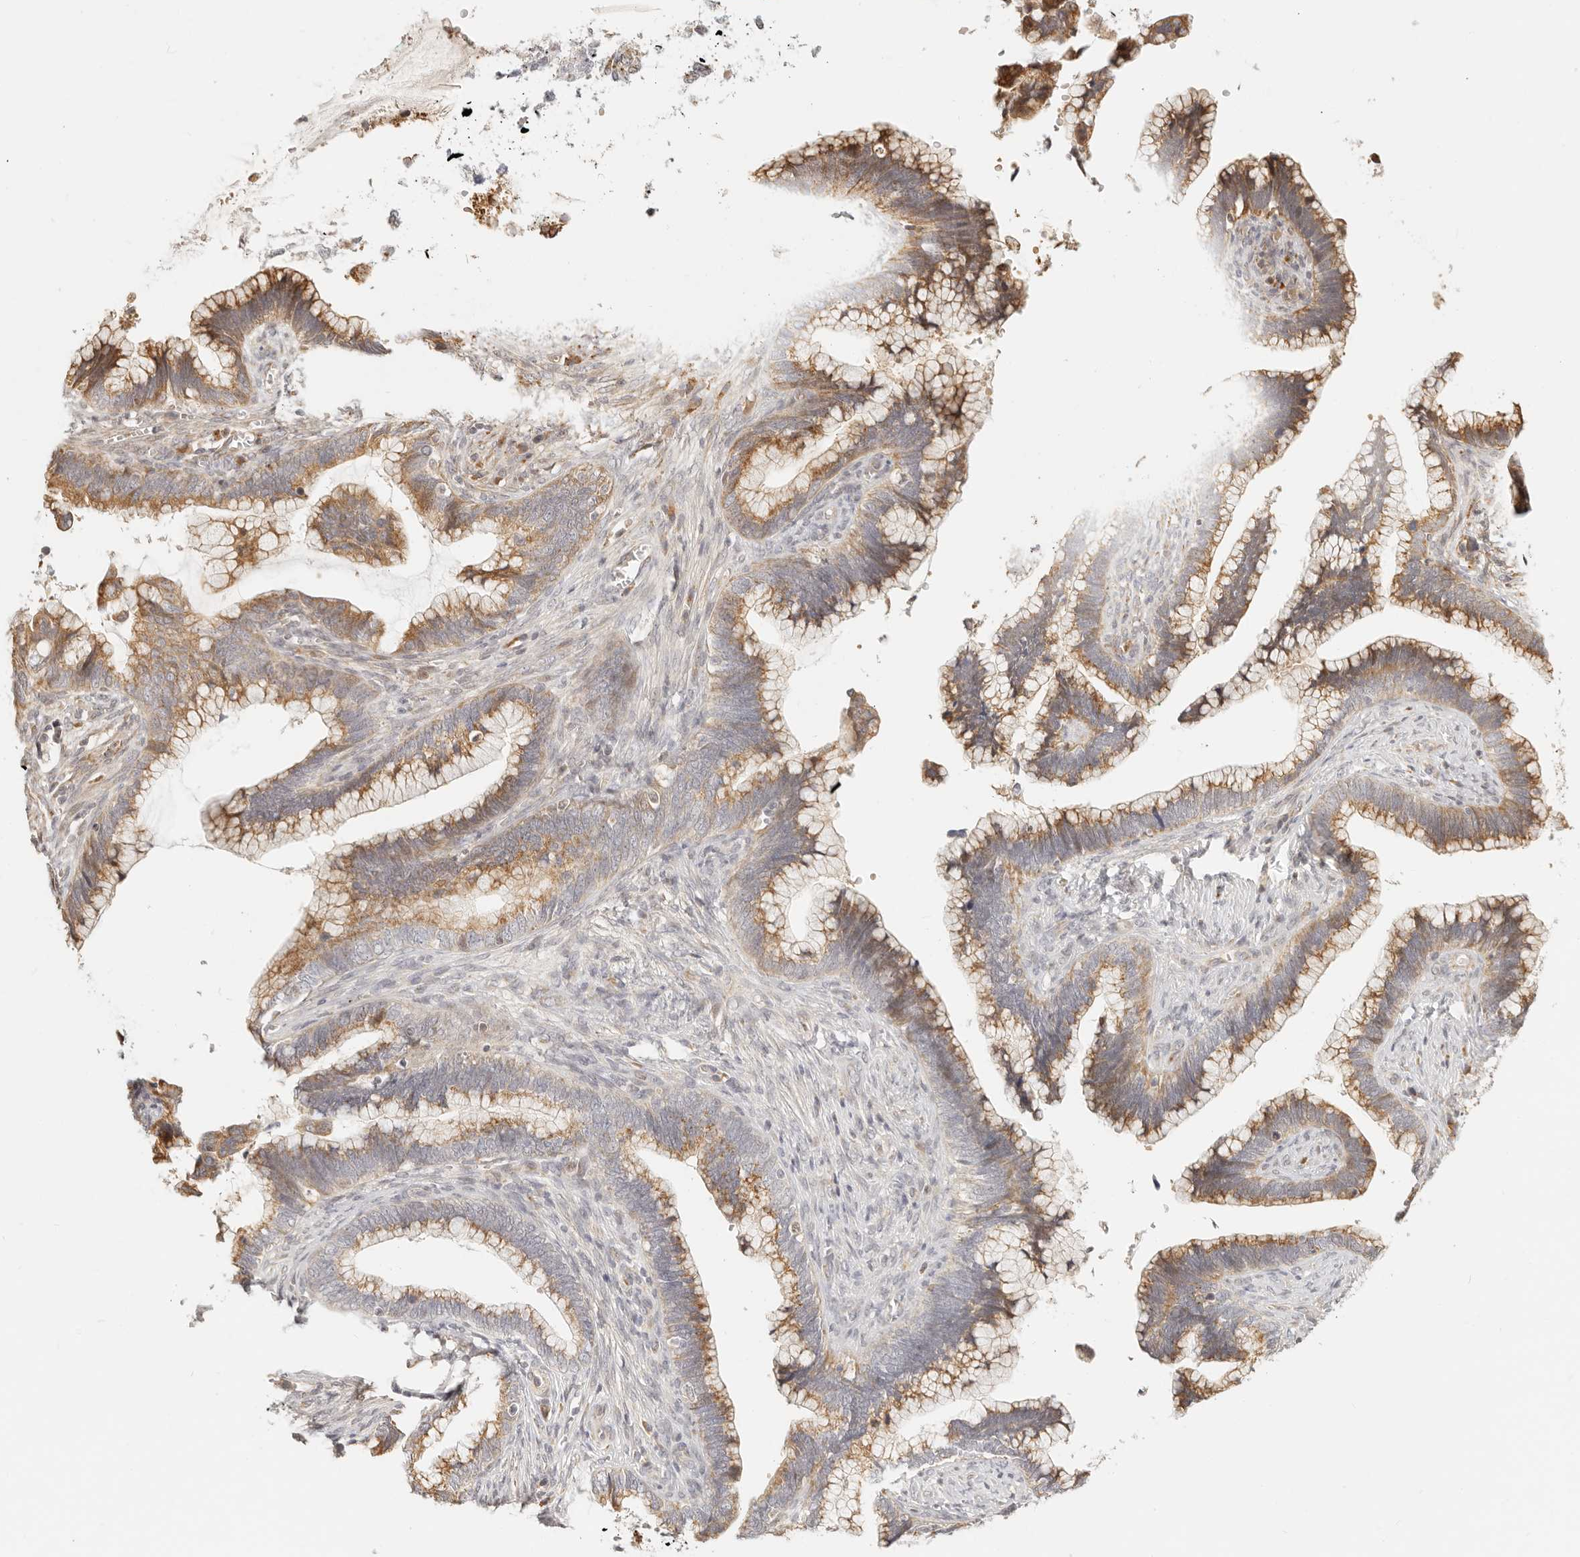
{"staining": {"intensity": "moderate", "quantity": ">75%", "location": "cytoplasmic/membranous"}, "tissue": "cervical cancer", "cell_type": "Tumor cells", "image_type": "cancer", "snomed": [{"axis": "morphology", "description": "Adenocarcinoma, NOS"}, {"axis": "topography", "description": "Cervix"}], "caption": "Moderate cytoplasmic/membranous expression is present in about >75% of tumor cells in cervical adenocarcinoma.", "gene": "FAM20B", "patient": {"sex": "female", "age": 44}}